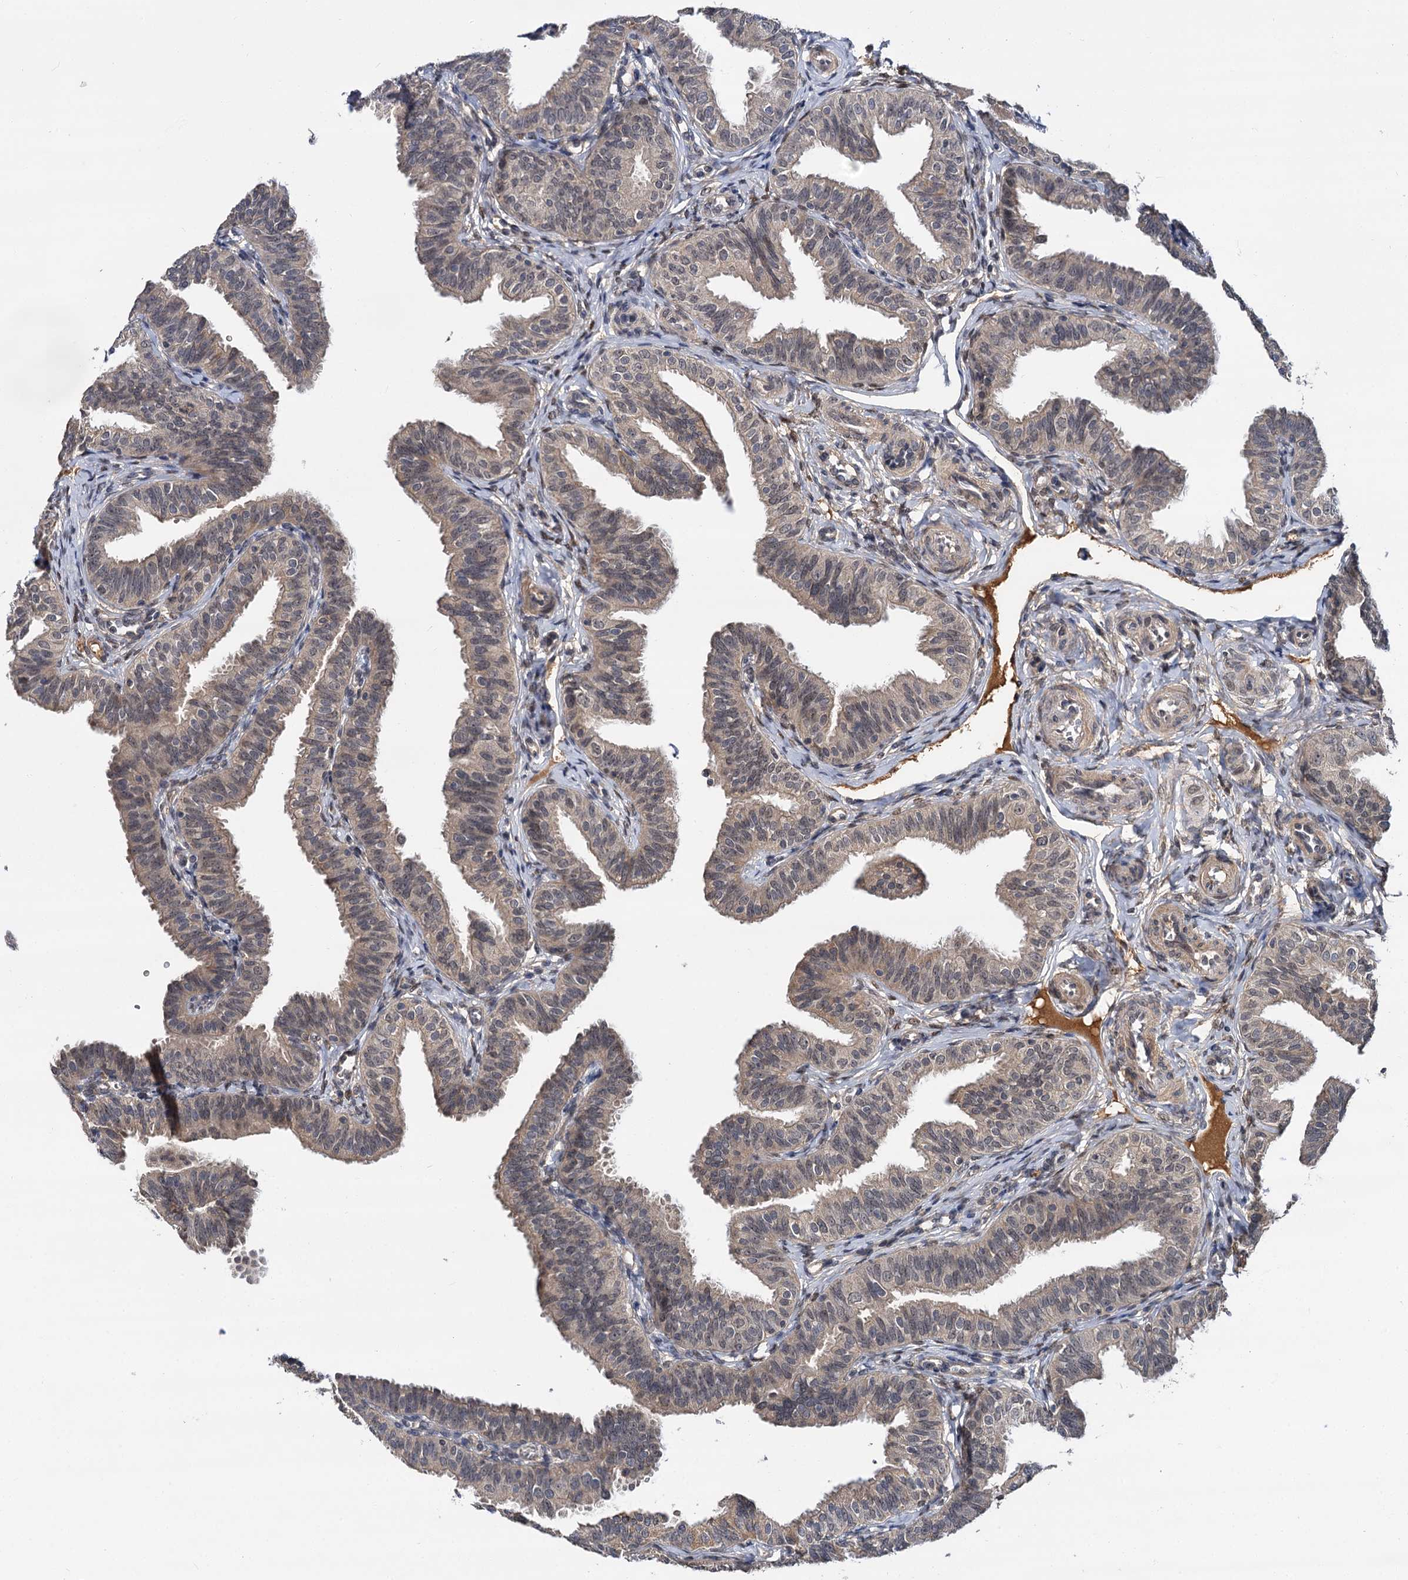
{"staining": {"intensity": "moderate", "quantity": "25%-75%", "location": "cytoplasmic/membranous"}, "tissue": "fallopian tube", "cell_type": "Glandular cells", "image_type": "normal", "snomed": [{"axis": "morphology", "description": "Normal tissue, NOS"}, {"axis": "topography", "description": "Fallopian tube"}], "caption": "IHC staining of unremarkable fallopian tube, which displays medium levels of moderate cytoplasmic/membranous staining in approximately 25%-75% of glandular cells indicating moderate cytoplasmic/membranous protein expression. The staining was performed using DAB (brown) for protein detection and nuclei were counterstained in hematoxylin (blue).", "gene": "MBD6", "patient": {"sex": "female", "age": 35}}